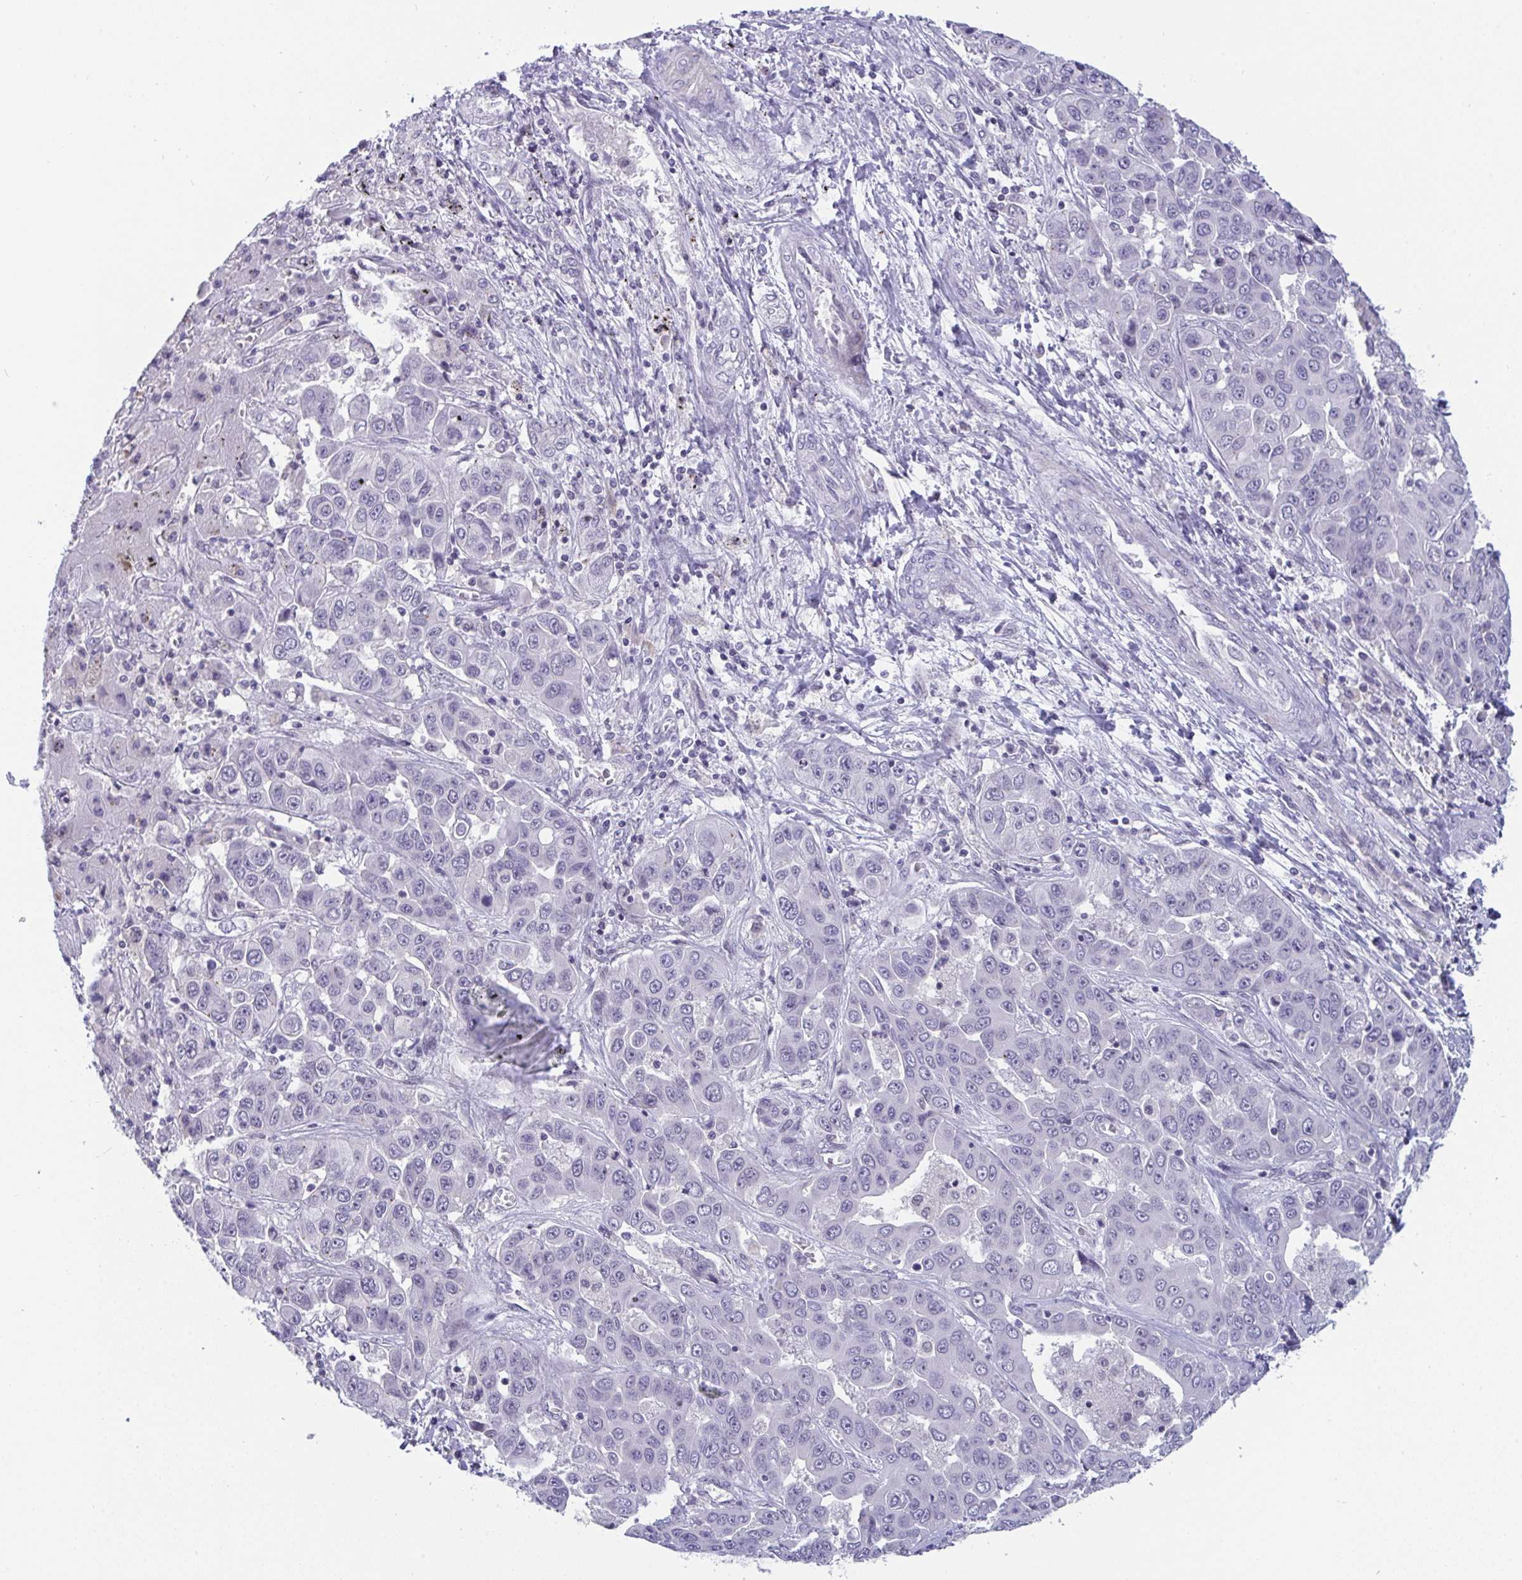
{"staining": {"intensity": "negative", "quantity": "none", "location": "none"}, "tissue": "liver cancer", "cell_type": "Tumor cells", "image_type": "cancer", "snomed": [{"axis": "morphology", "description": "Cholangiocarcinoma"}, {"axis": "topography", "description": "Liver"}], "caption": "This is a photomicrograph of immunohistochemistry (IHC) staining of liver cancer (cholangiocarcinoma), which shows no positivity in tumor cells.", "gene": "BMAL2", "patient": {"sex": "female", "age": 52}}